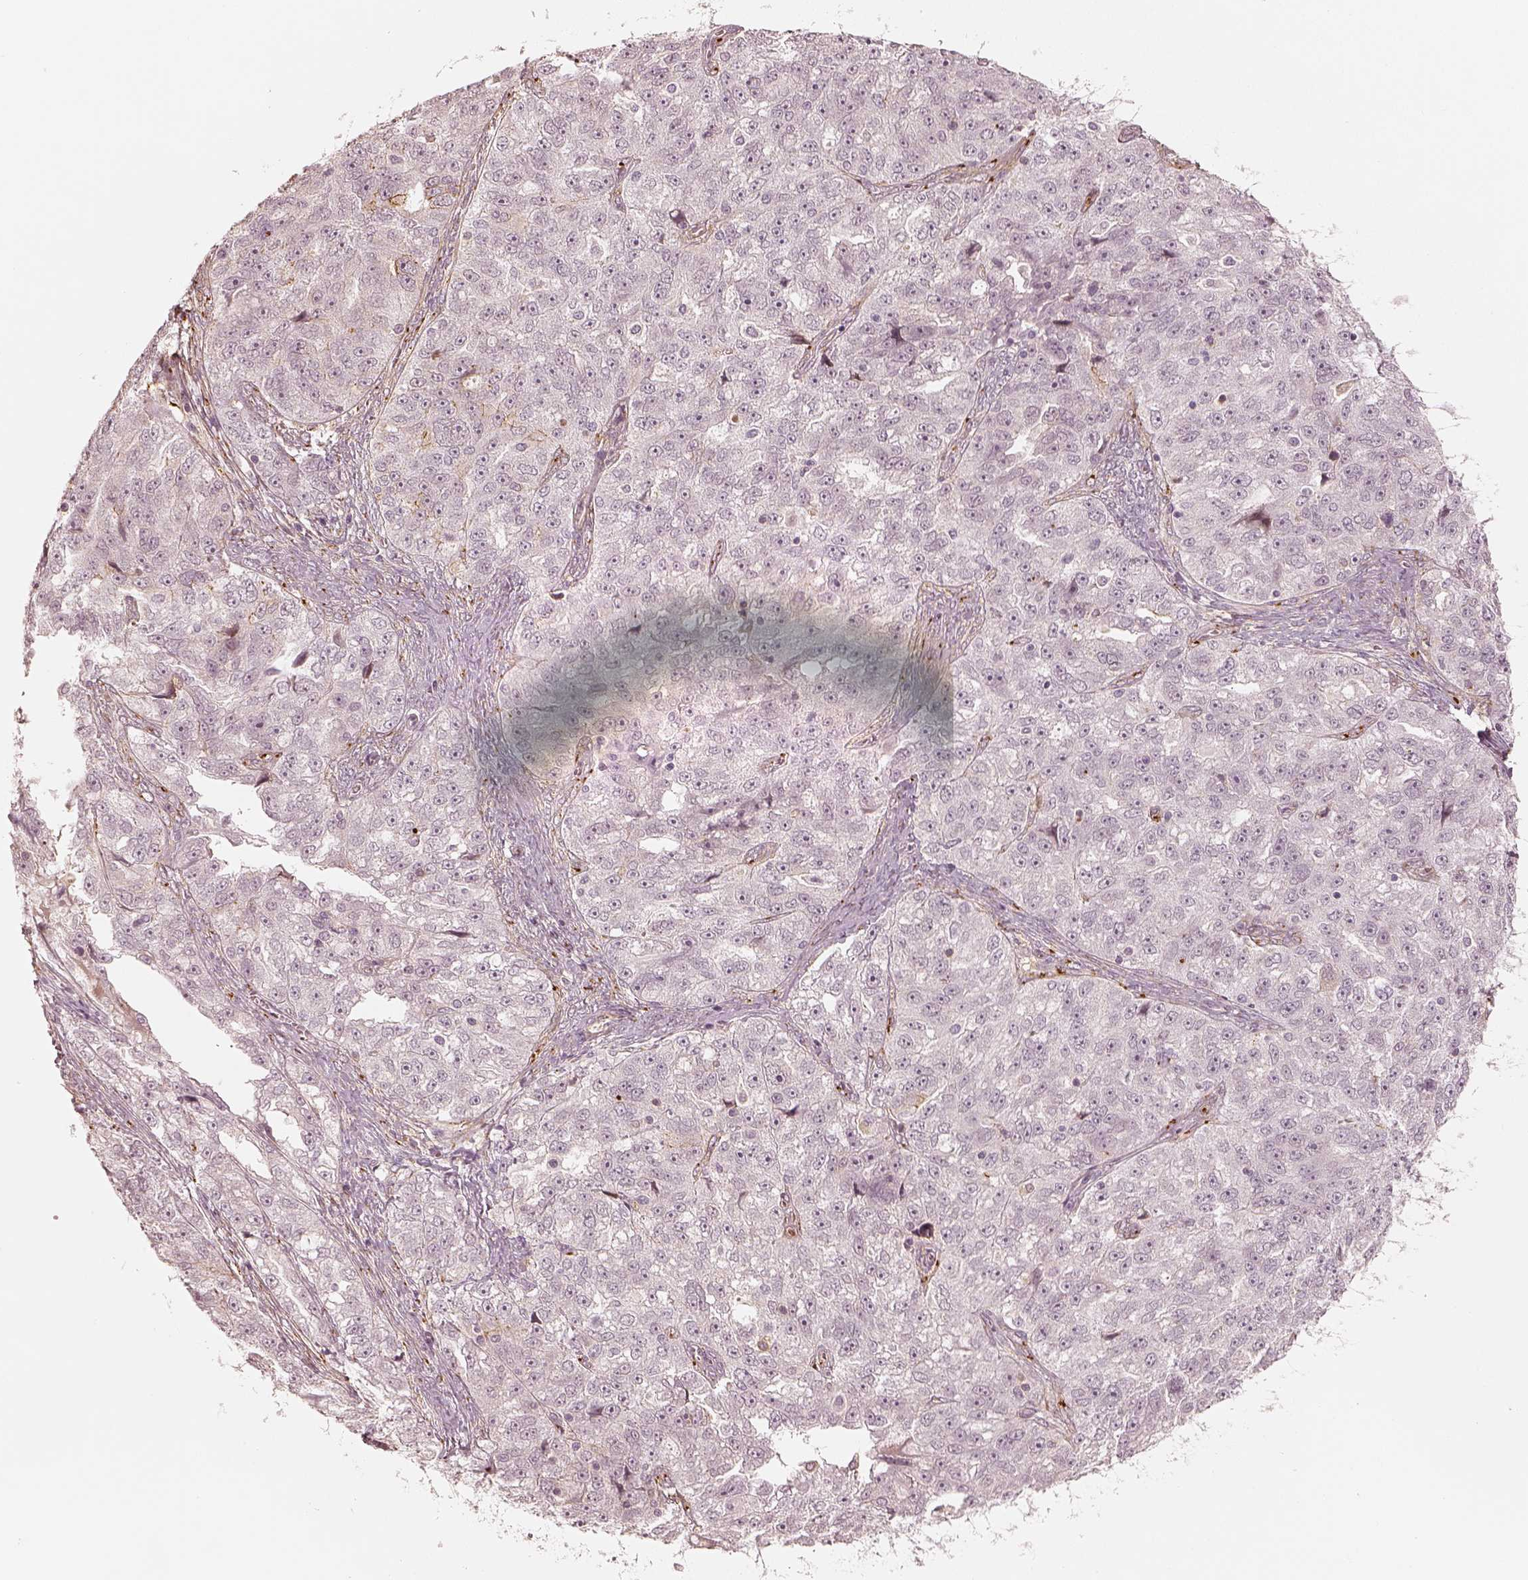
{"staining": {"intensity": "negative", "quantity": "none", "location": "none"}, "tissue": "ovarian cancer", "cell_type": "Tumor cells", "image_type": "cancer", "snomed": [{"axis": "morphology", "description": "Cystadenocarcinoma, serous, NOS"}, {"axis": "topography", "description": "Ovary"}], "caption": "IHC image of human ovarian cancer (serous cystadenocarcinoma) stained for a protein (brown), which shows no expression in tumor cells.", "gene": "GORASP2", "patient": {"sex": "female", "age": 51}}